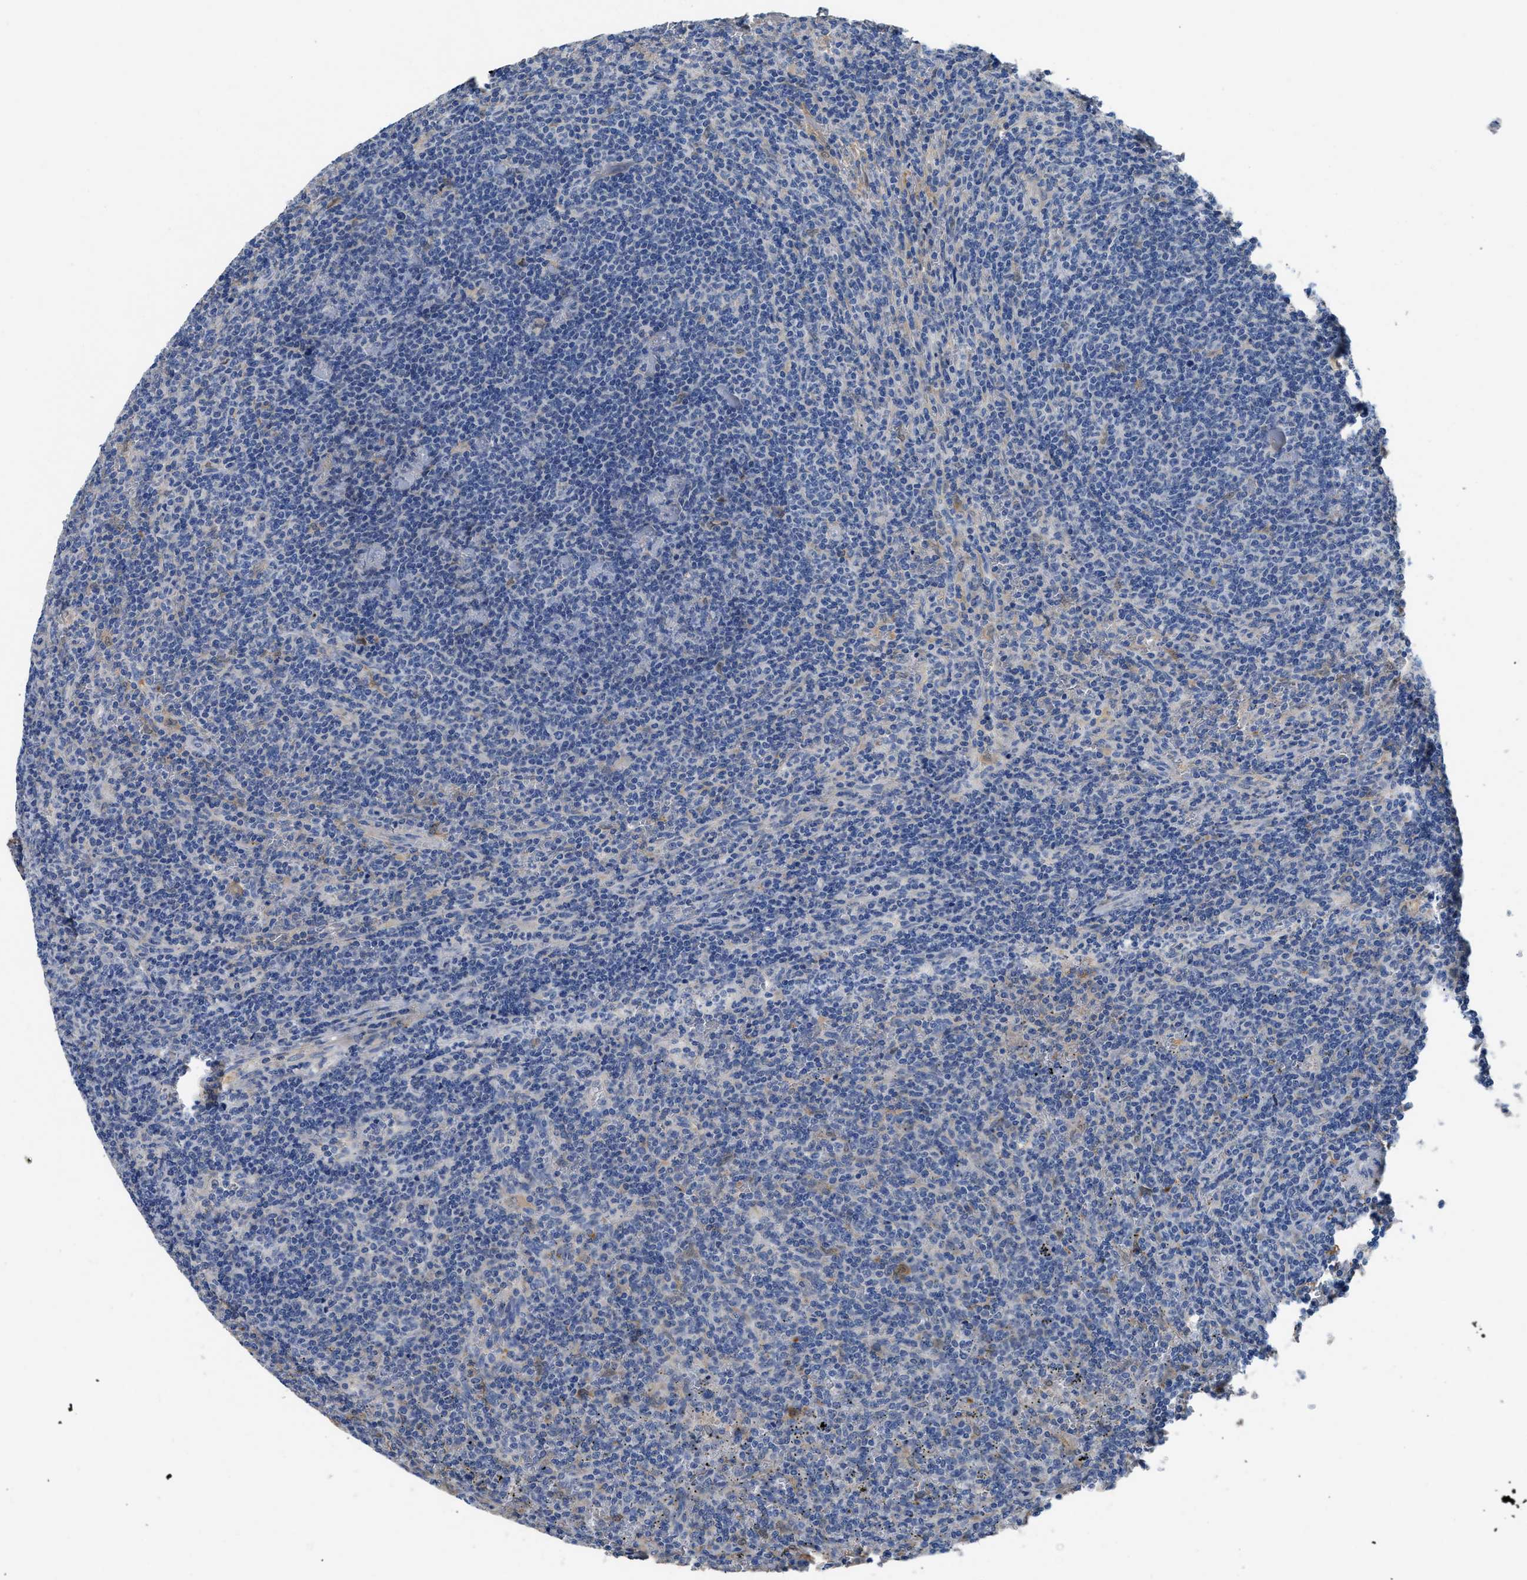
{"staining": {"intensity": "negative", "quantity": "none", "location": "none"}, "tissue": "lymphoma", "cell_type": "Tumor cells", "image_type": "cancer", "snomed": [{"axis": "morphology", "description": "Malignant lymphoma, non-Hodgkin's type, Low grade"}, {"axis": "topography", "description": "Spleen"}], "caption": "Immunohistochemistry (IHC) of human lymphoma displays no staining in tumor cells. (Stains: DAB IHC with hematoxylin counter stain, Microscopy: brightfield microscopy at high magnification).", "gene": "C1S", "patient": {"sex": "female", "age": 50}}